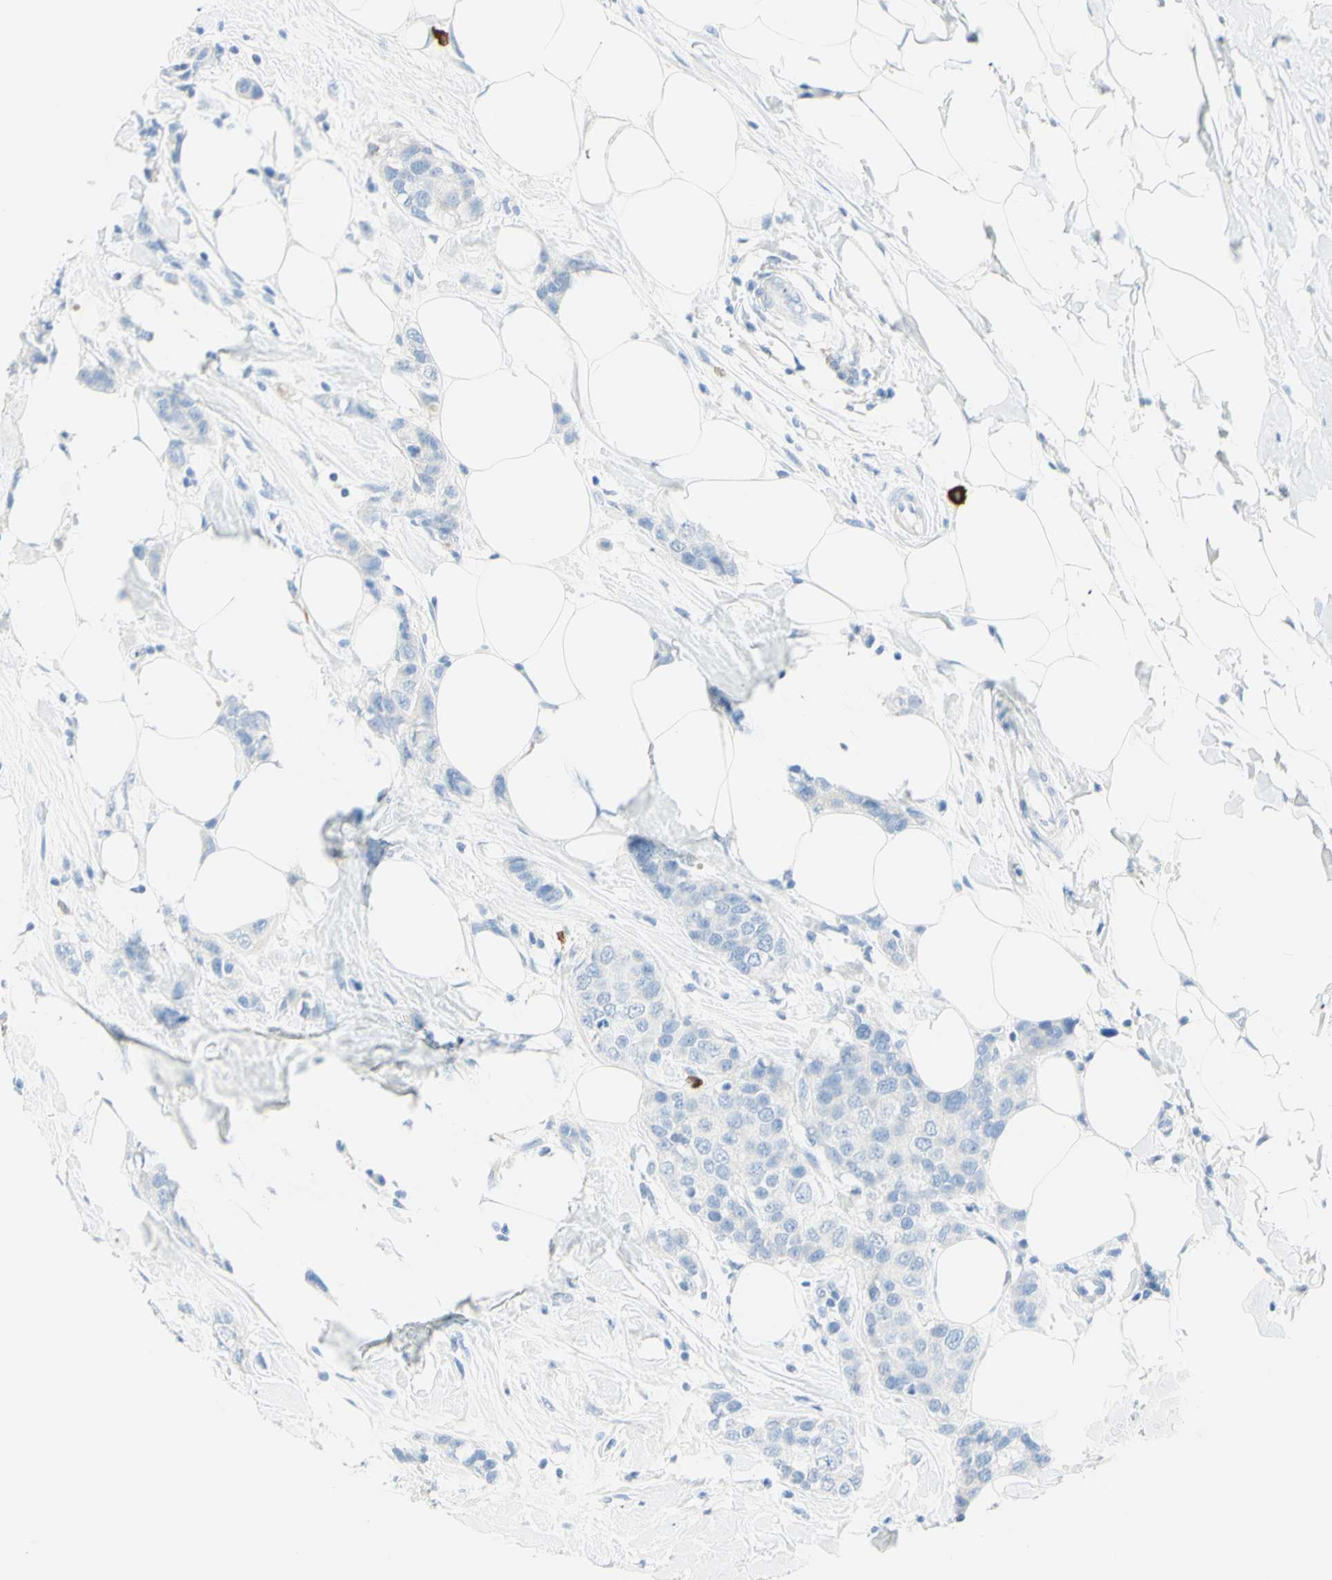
{"staining": {"intensity": "negative", "quantity": "none", "location": "none"}, "tissue": "breast cancer", "cell_type": "Tumor cells", "image_type": "cancer", "snomed": [{"axis": "morphology", "description": "Normal tissue, NOS"}, {"axis": "morphology", "description": "Duct carcinoma"}, {"axis": "topography", "description": "Breast"}], "caption": "The immunohistochemistry (IHC) histopathology image has no significant expression in tumor cells of breast cancer tissue.", "gene": "LETM1", "patient": {"sex": "female", "age": 50}}